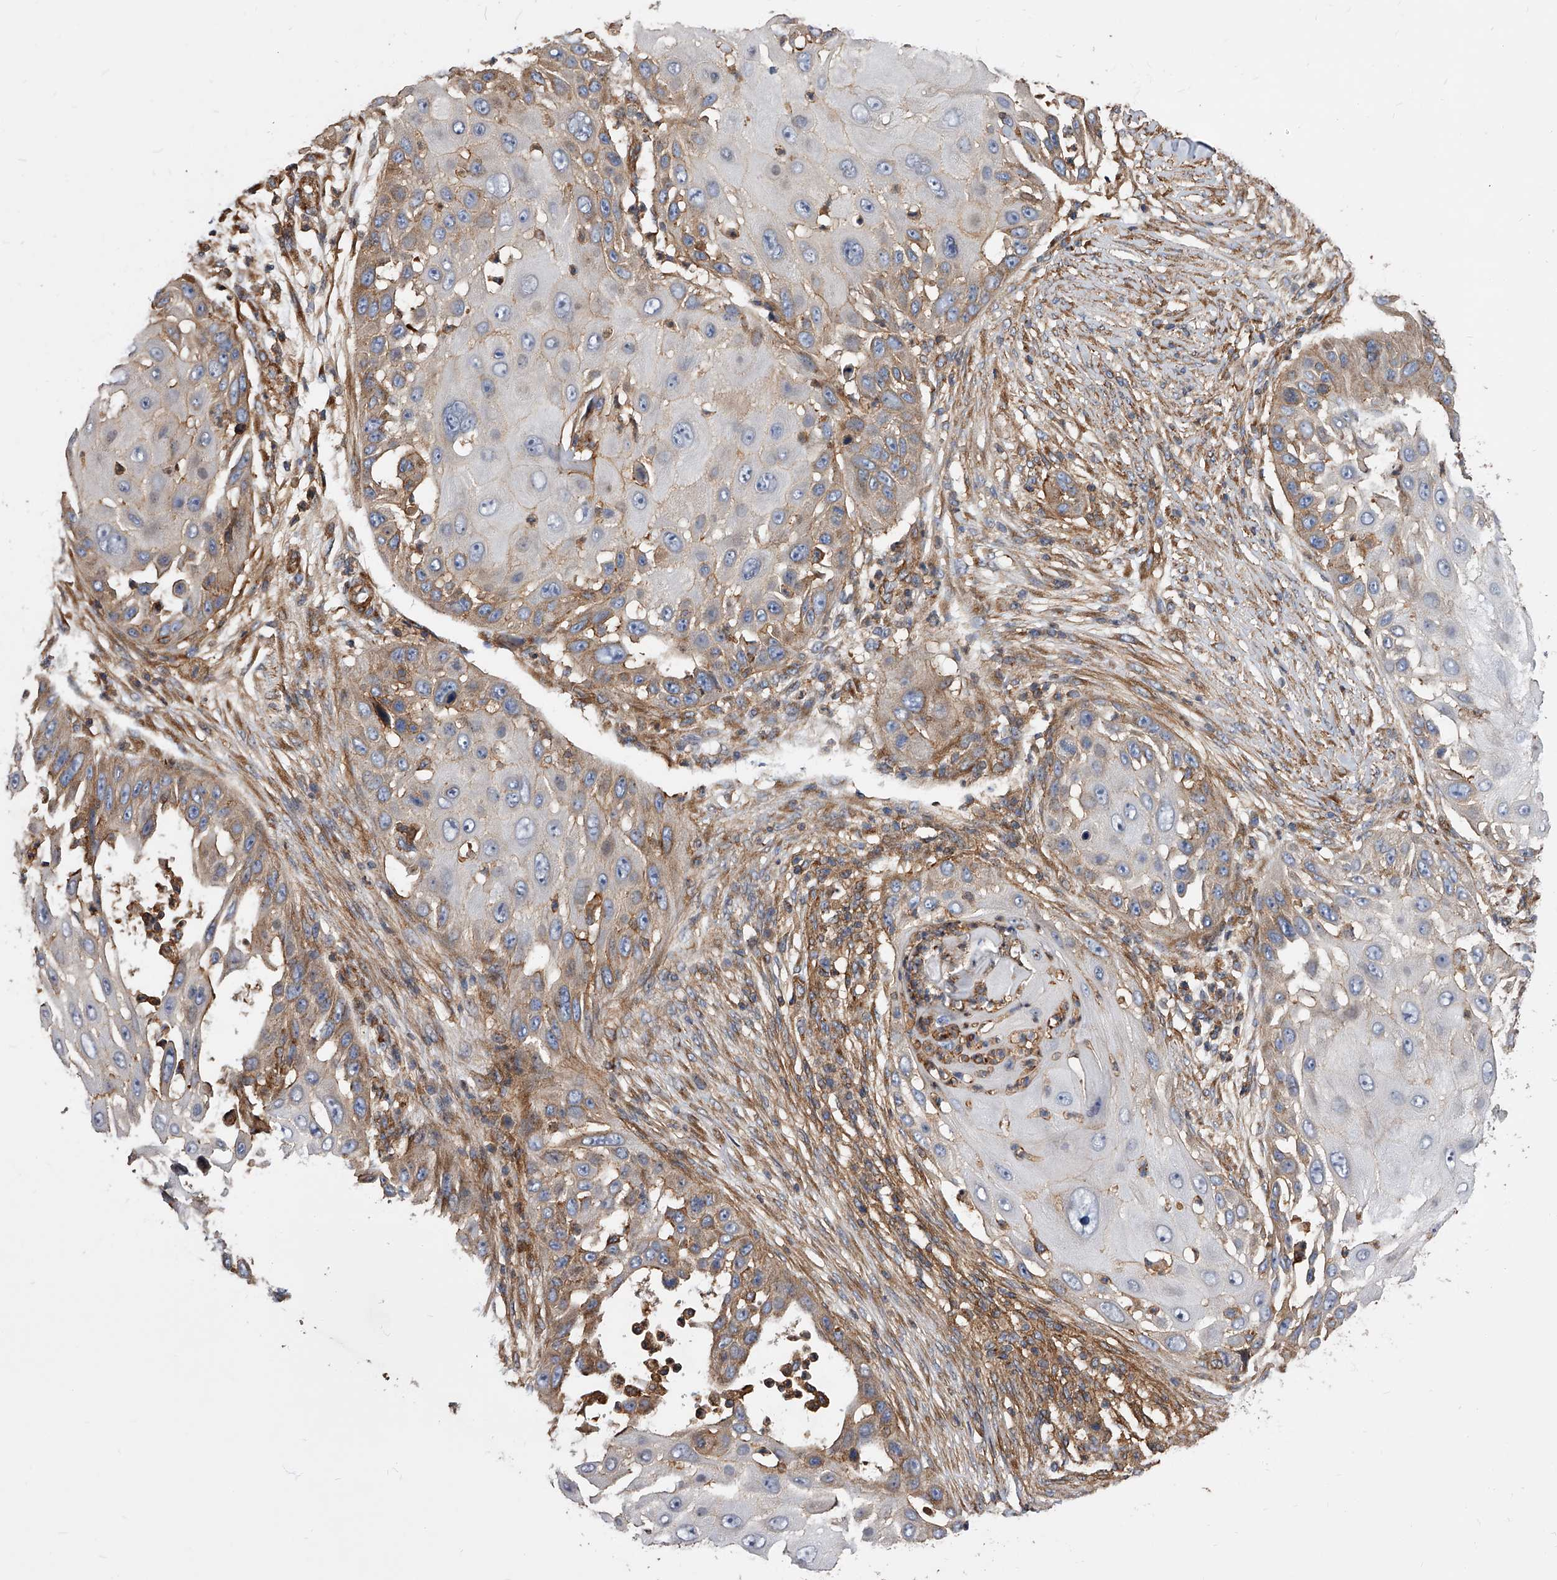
{"staining": {"intensity": "moderate", "quantity": "<25%", "location": "cytoplasmic/membranous"}, "tissue": "skin cancer", "cell_type": "Tumor cells", "image_type": "cancer", "snomed": [{"axis": "morphology", "description": "Squamous cell carcinoma, NOS"}, {"axis": "topography", "description": "Skin"}], "caption": "A histopathology image showing moderate cytoplasmic/membranous staining in about <25% of tumor cells in skin cancer, as visualized by brown immunohistochemical staining.", "gene": "PISD", "patient": {"sex": "female", "age": 44}}